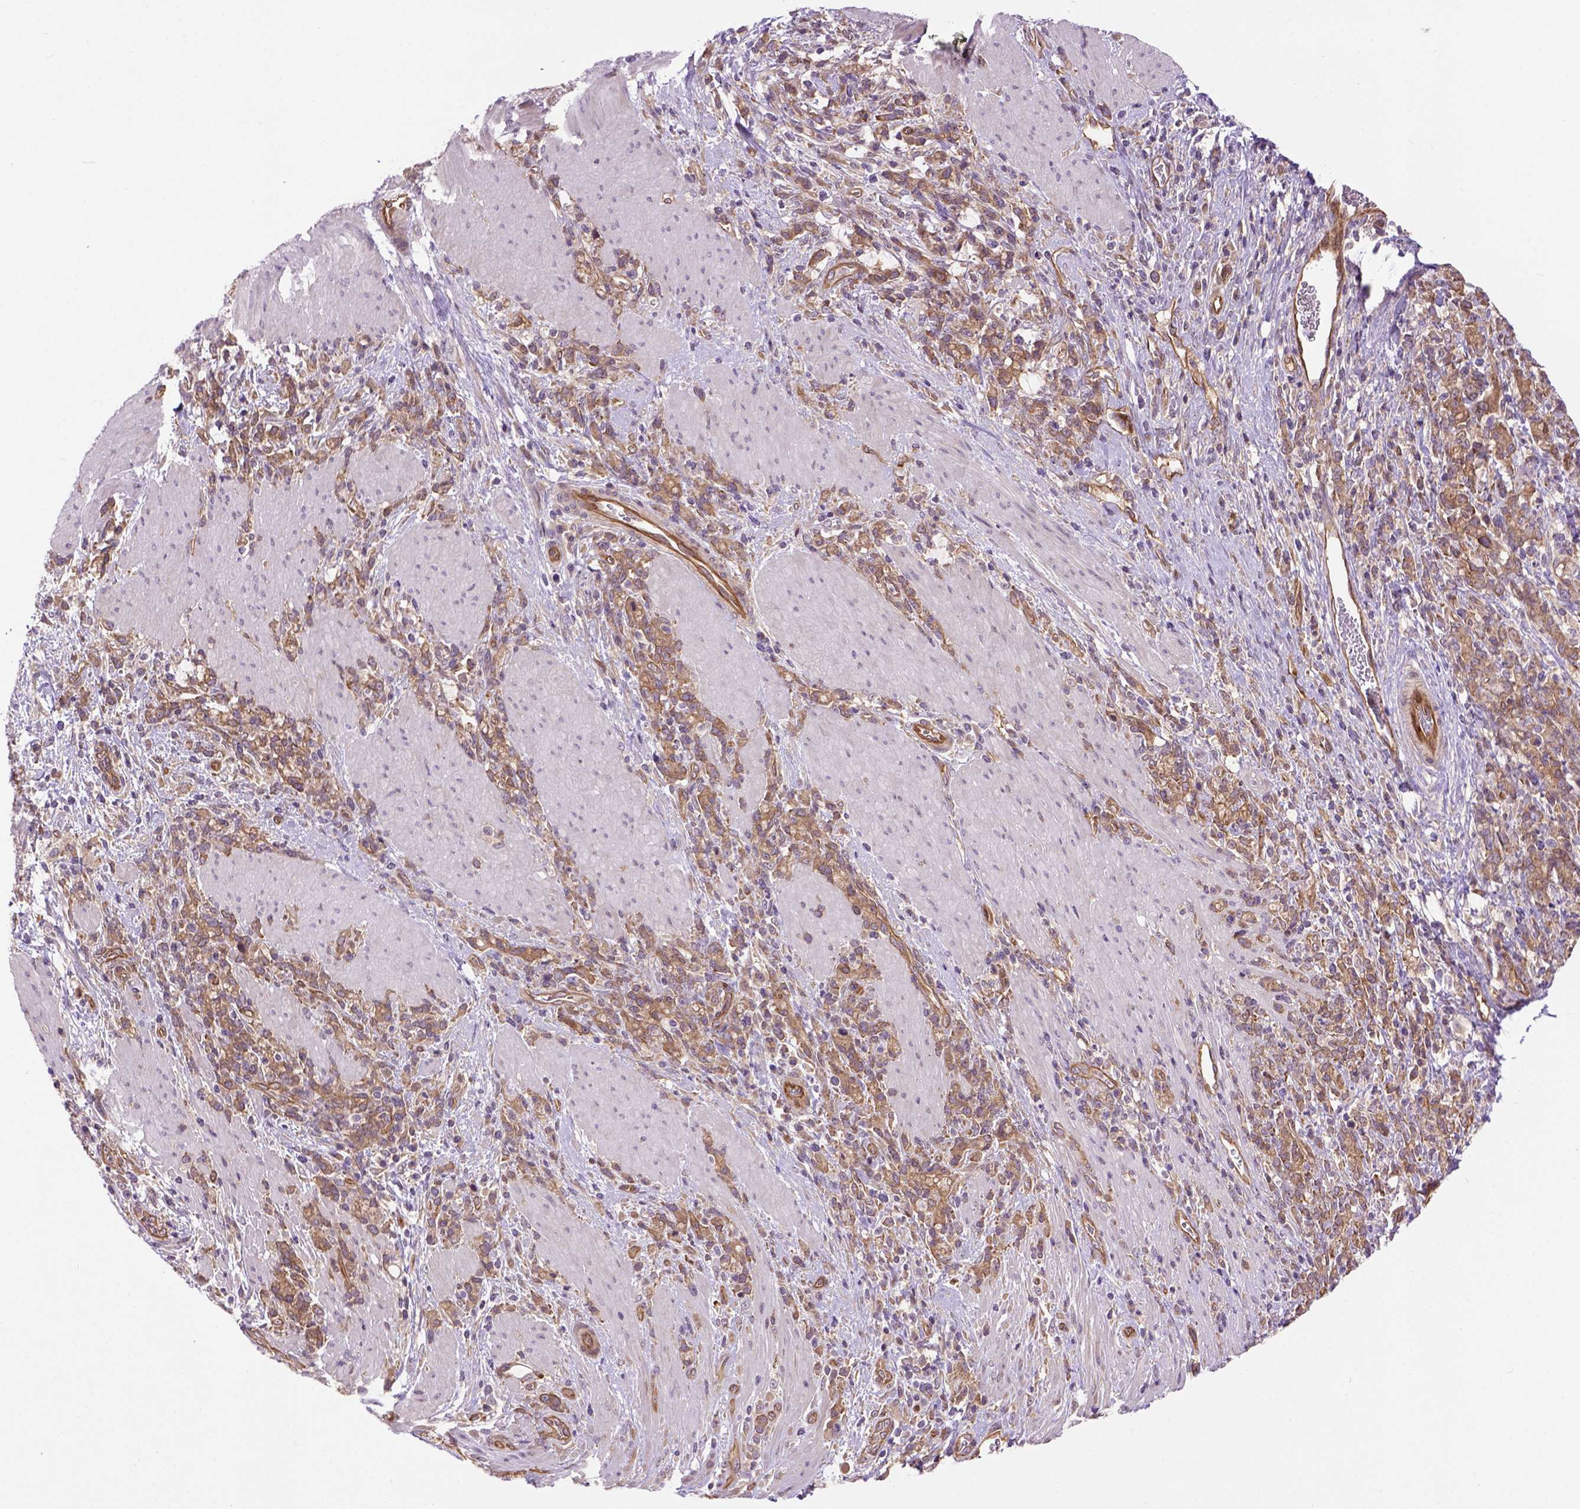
{"staining": {"intensity": "moderate", "quantity": ">75%", "location": "cytoplasmic/membranous"}, "tissue": "stomach cancer", "cell_type": "Tumor cells", "image_type": "cancer", "snomed": [{"axis": "morphology", "description": "Adenocarcinoma, NOS"}, {"axis": "topography", "description": "Stomach"}], "caption": "IHC (DAB (3,3'-diaminobenzidine)) staining of human stomach cancer (adenocarcinoma) exhibits moderate cytoplasmic/membranous protein positivity in approximately >75% of tumor cells. The staining was performed using DAB (3,3'-diaminobenzidine), with brown indicating positive protein expression. Nuclei are stained blue with hematoxylin.", "gene": "CASKIN2", "patient": {"sex": "female", "age": 57}}